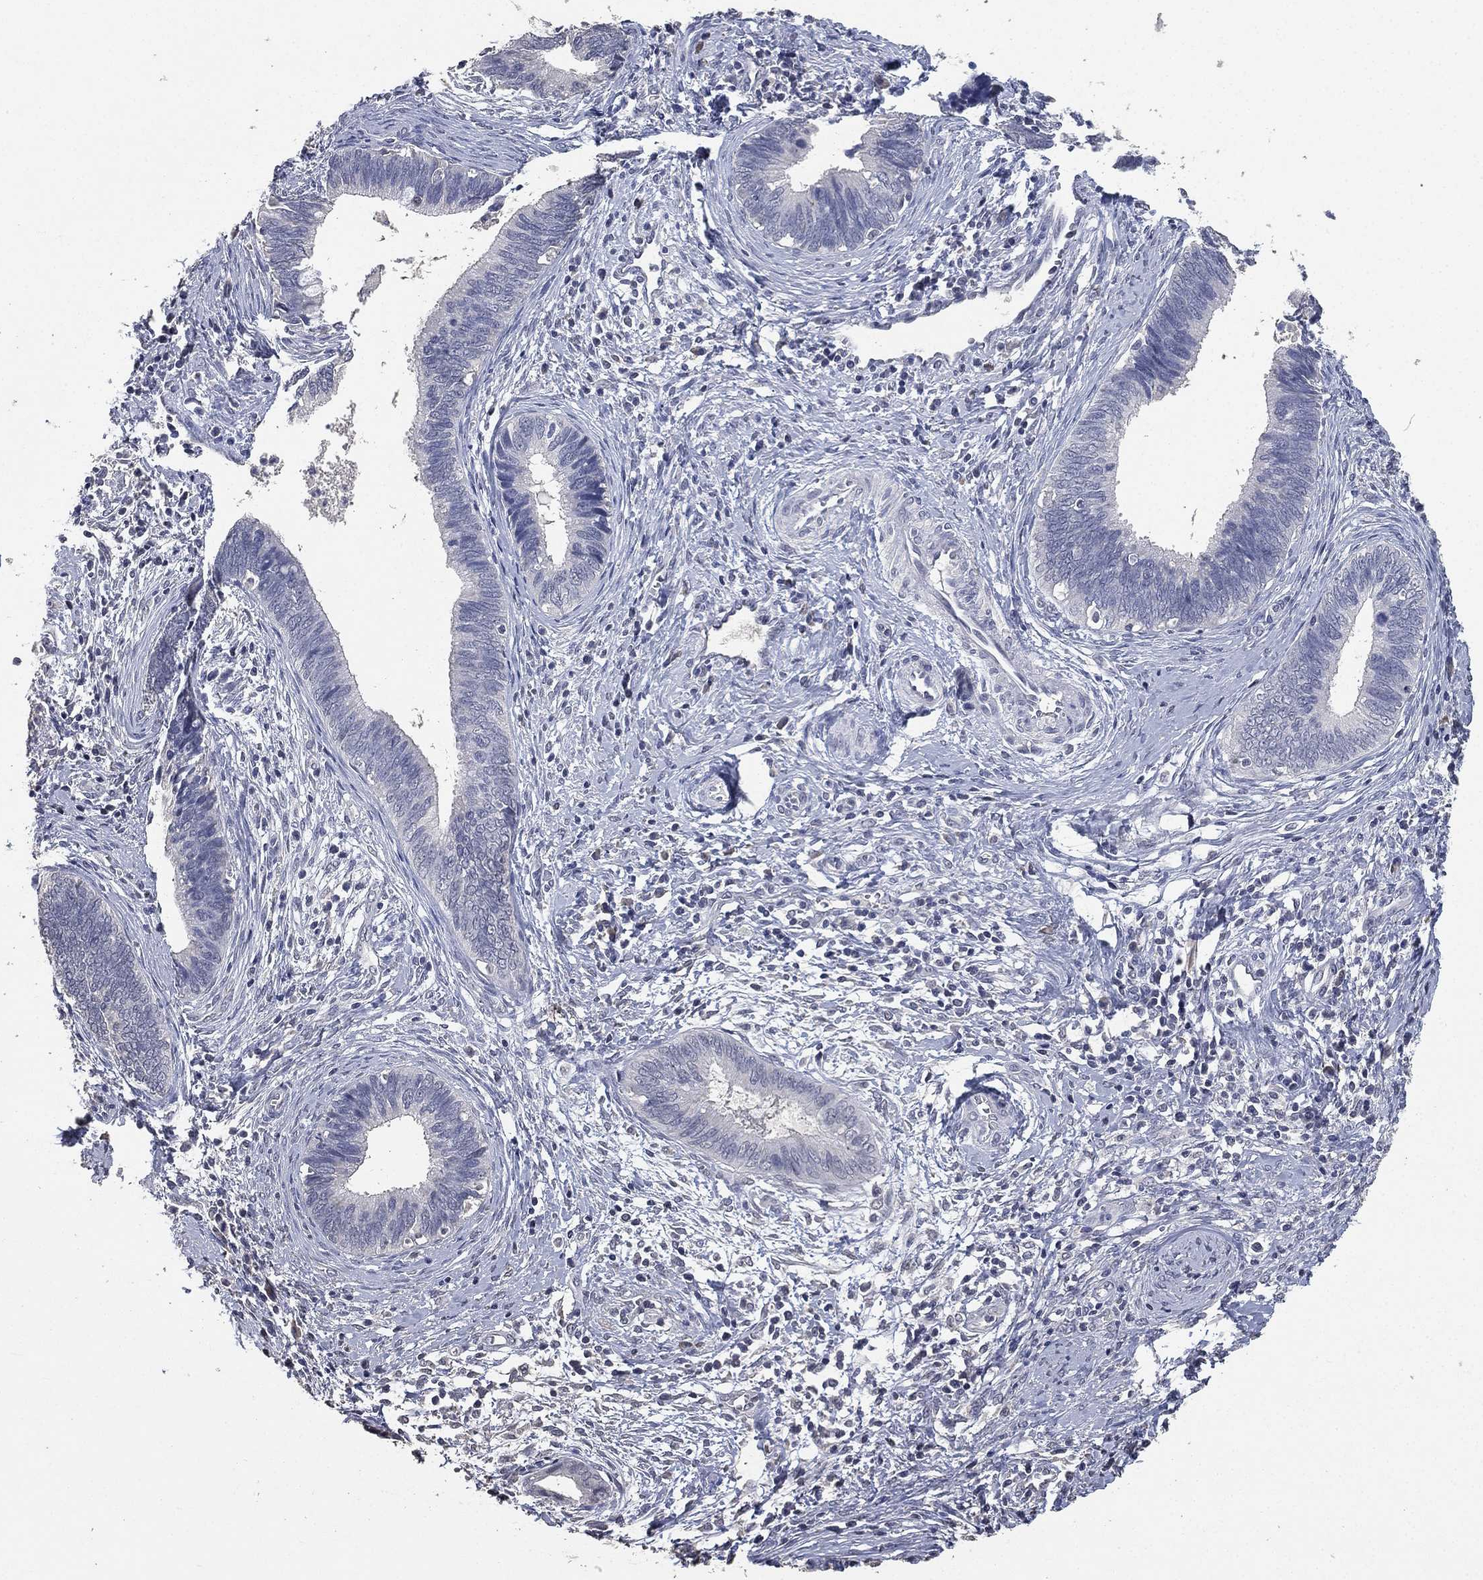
{"staining": {"intensity": "negative", "quantity": "none", "location": "none"}, "tissue": "cervical cancer", "cell_type": "Tumor cells", "image_type": "cancer", "snomed": [{"axis": "morphology", "description": "Adenocarcinoma, NOS"}, {"axis": "topography", "description": "Cervix"}], "caption": "This image is of adenocarcinoma (cervical) stained with immunohistochemistry to label a protein in brown with the nuclei are counter-stained blue. There is no positivity in tumor cells.", "gene": "DSG1", "patient": {"sex": "female", "age": 42}}